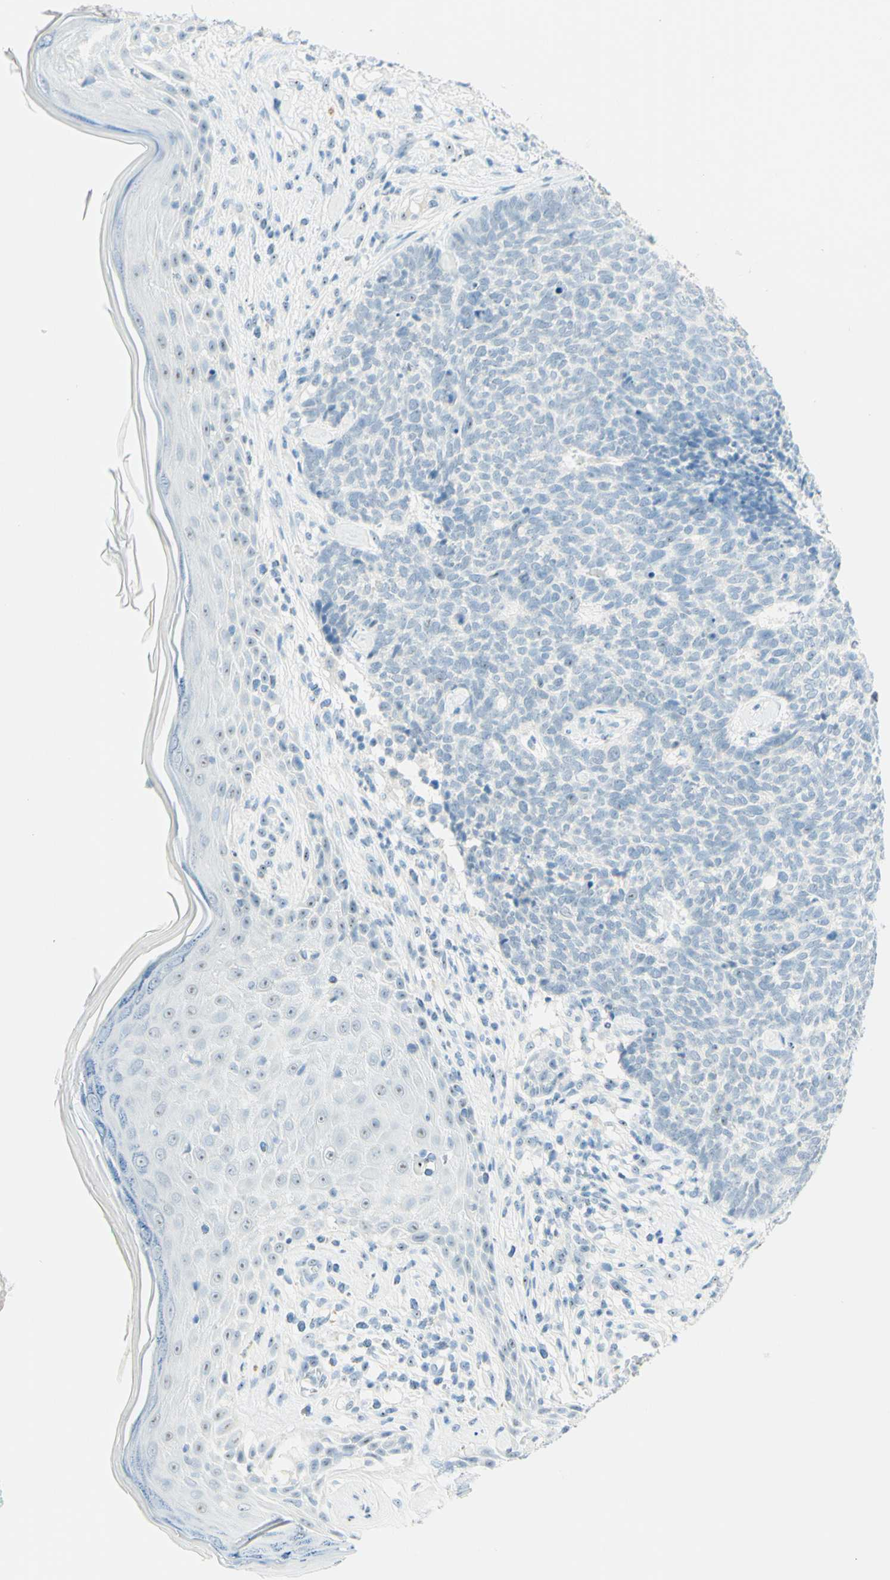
{"staining": {"intensity": "negative", "quantity": "none", "location": "none"}, "tissue": "skin cancer", "cell_type": "Tumor cells", "image_type": "cancer", "snomed": [{"axis": "morphology", "description": "Basal cell carcinoma"}, {"axis": "topography", "description": "Skin"}], "caption": "Basal cell carcinoma (skin) stained for a protein using immunohistochemistry reveals no staining tumor cells.", "gene": "FMR1NB", "patient": {"sex": "female", "age": 84}}